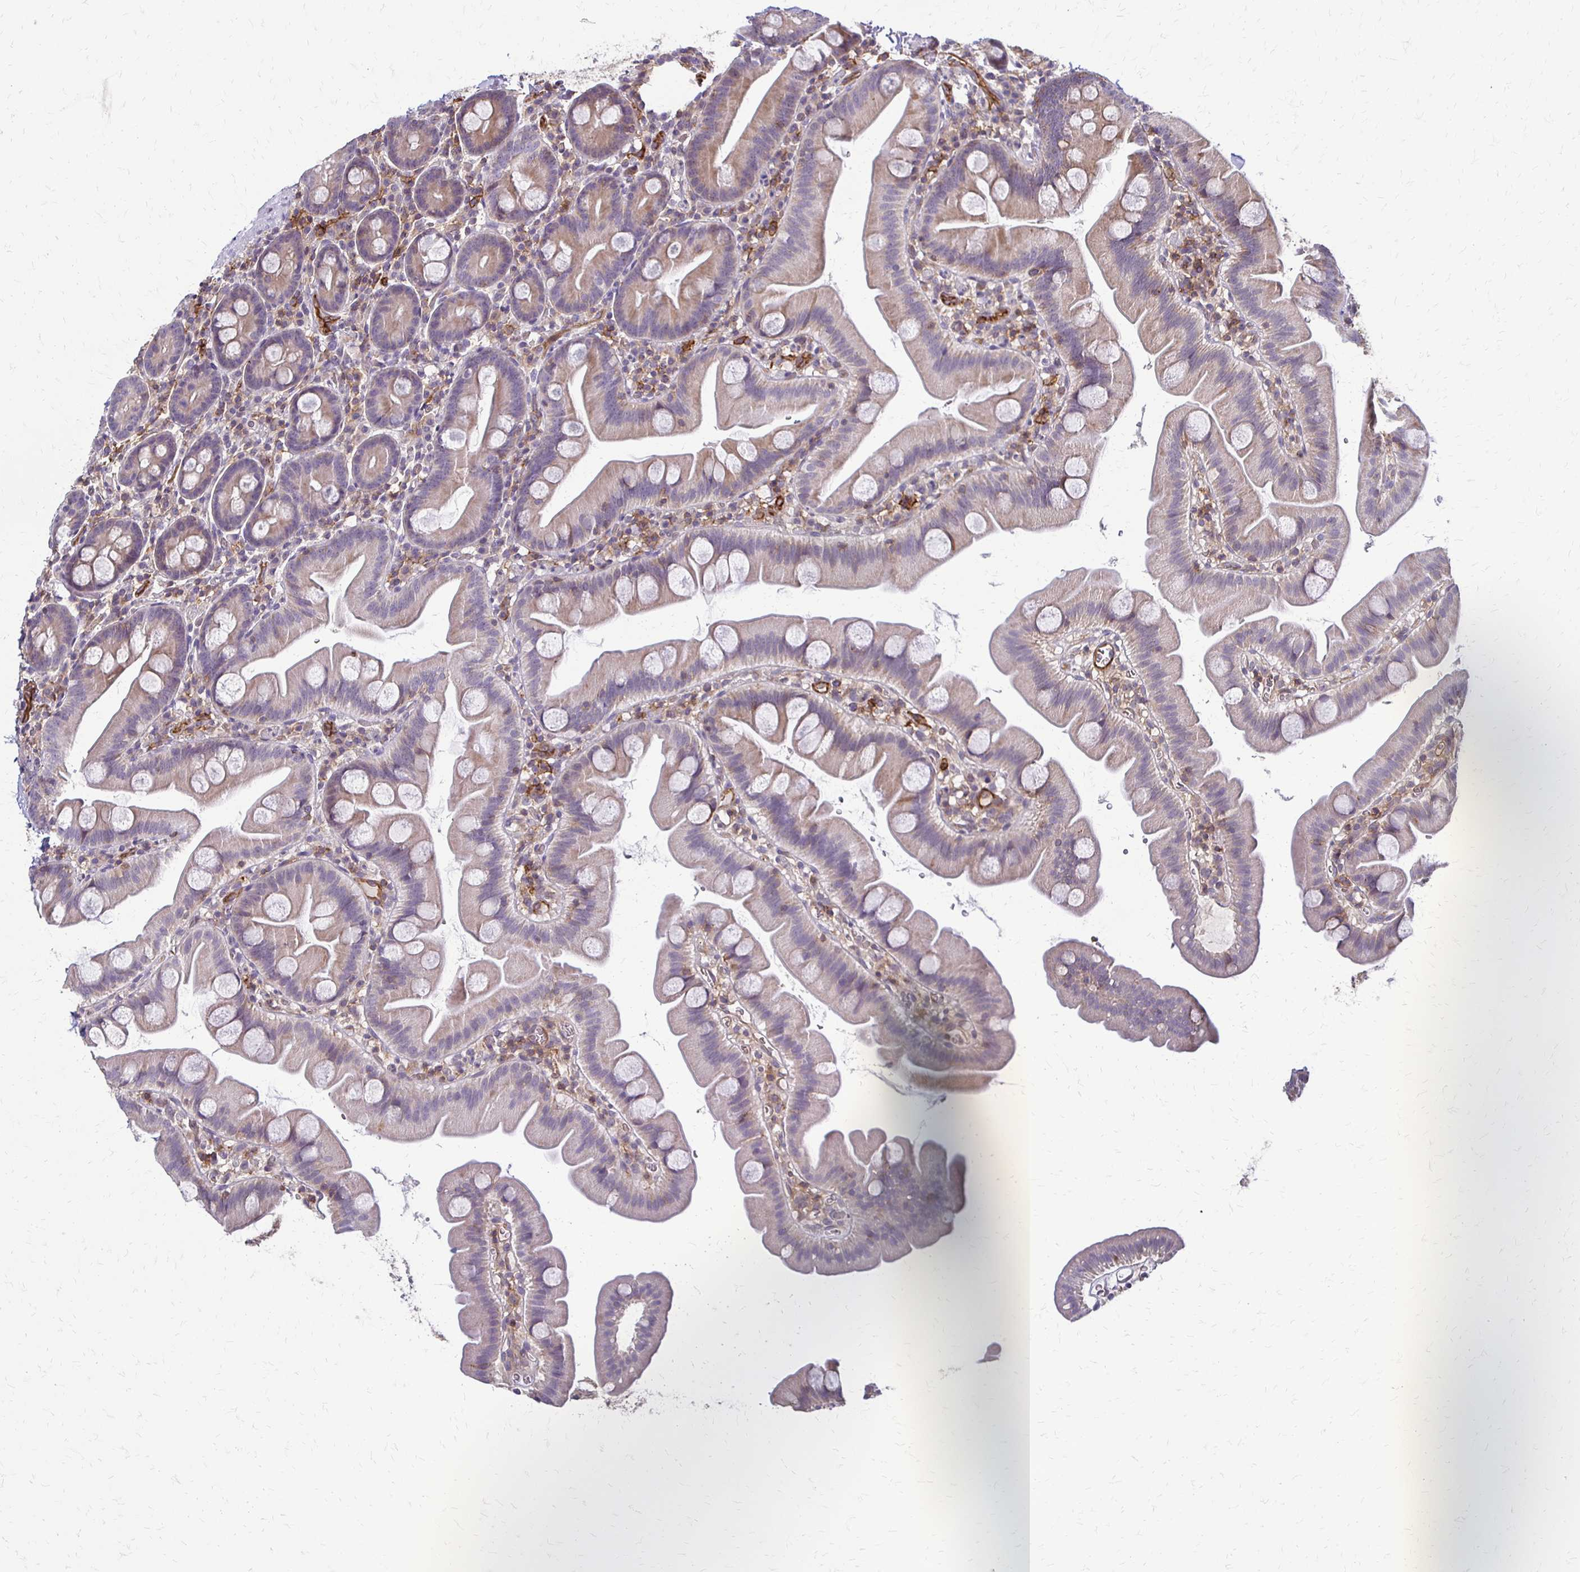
{"staining": {"intensity": "moderate", "quantity": "25%-75%", "location": "cytoplasmic/membranous"}, "tissue": "small intestine", "cell_type": "Glandular cells", "image_type": "normal", "snomed": [{"axis": "morphology", "description": "Normal tissue, NOS"}, {"axis": "topography", "description": "Small intestine"}], "caption": "About 25%-75% of glandular cells in unremarkable small intestine show moderate cytoplasmic/membranous protein expression as visualized by brown immunohistochemical staining.", "gene": "SLC9A9", "patient": {"sex": "female", "age": 68}}